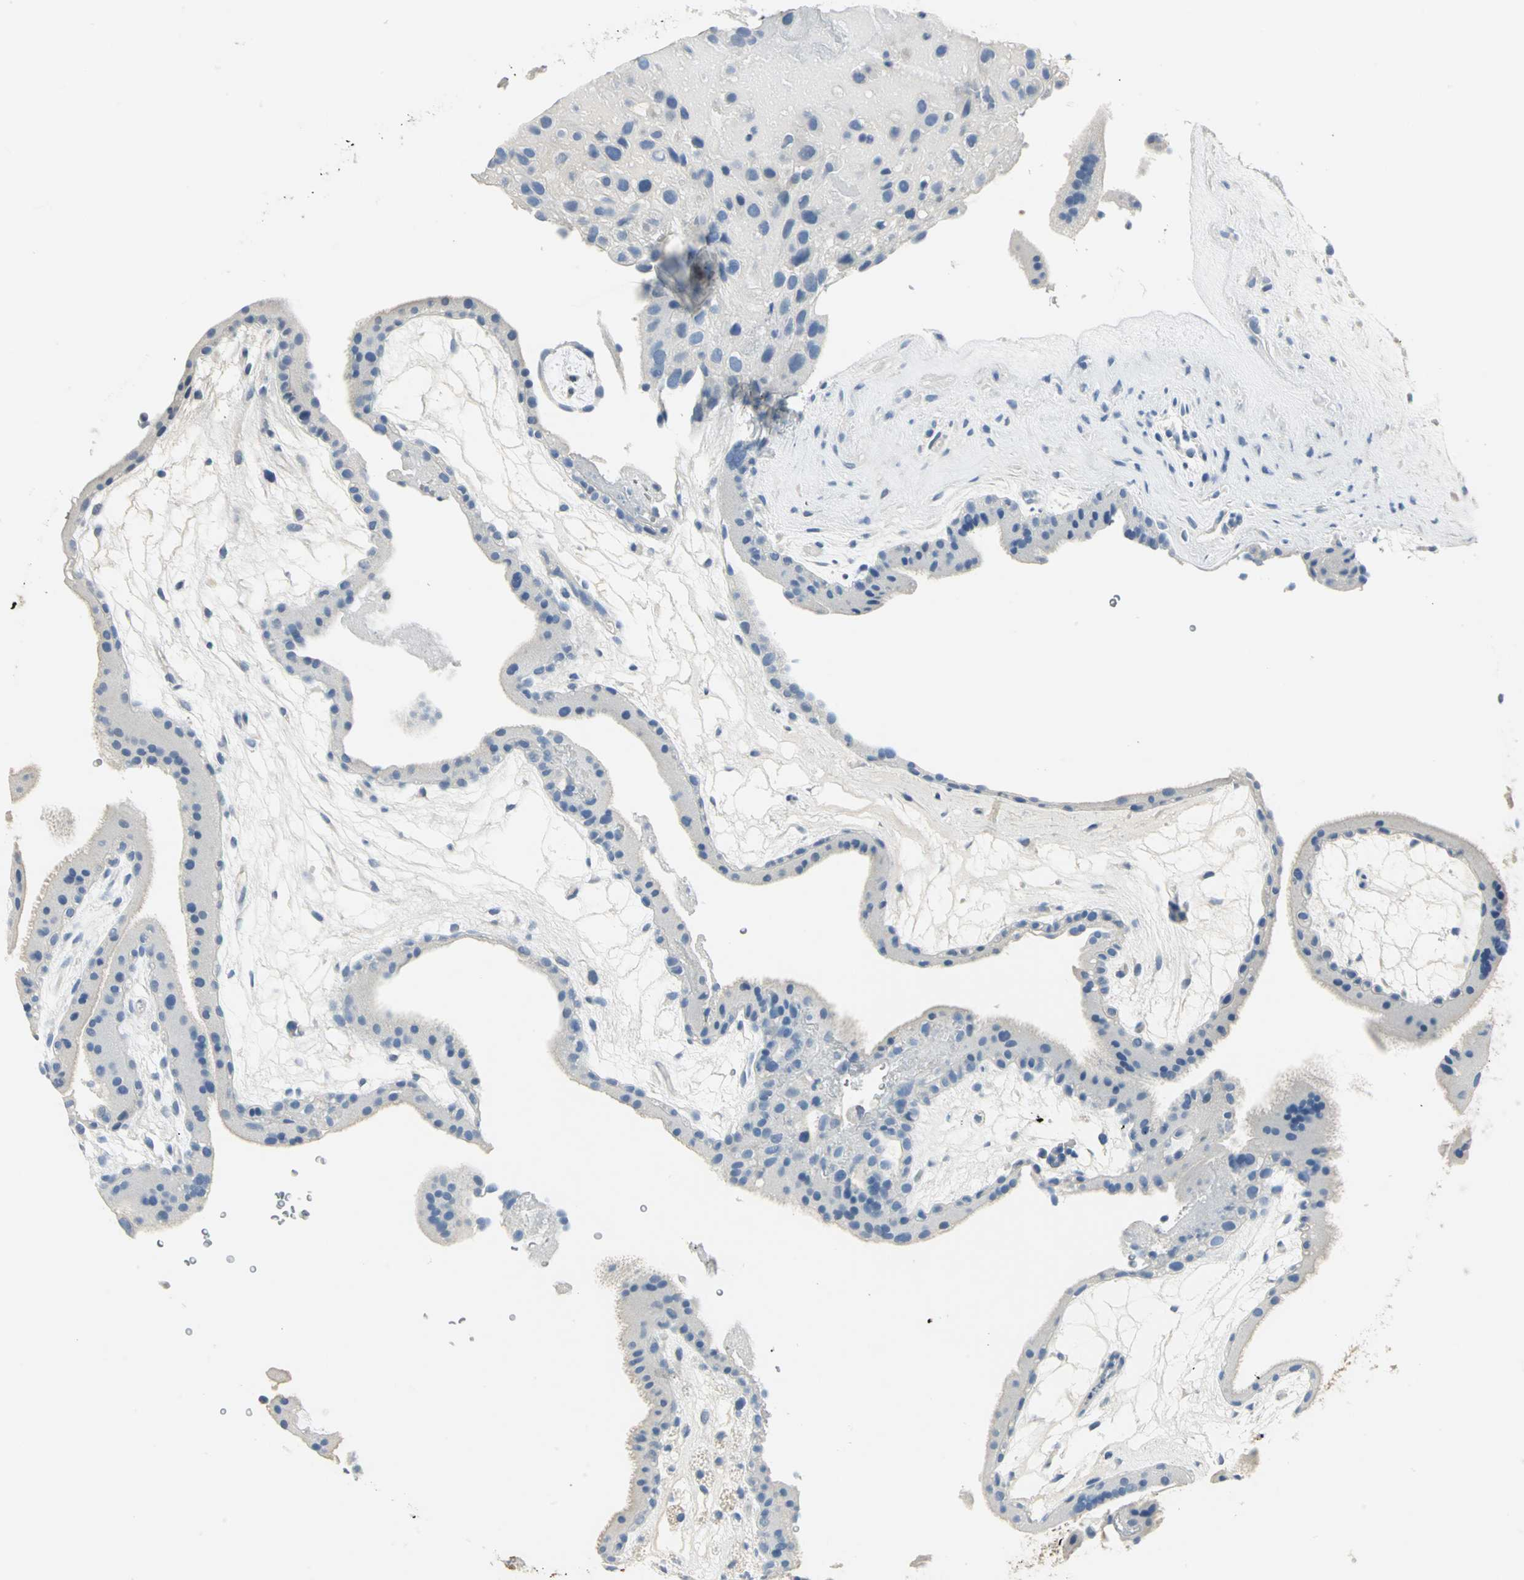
{"staining": {"intensity": "negative", "quantity": "none", "location": "none"}, "tissue": "placenta", "cell_type": "Decidual cells", "image_type": "normal", "snomed": [{"axis": "morphology", "description": "Normal tissue, NOS"}, {"axis": "topography", "description": "Placenta"}], "caption": "IHC of normal human placenta shows no staining in decidual cells.", "gene": "UCHL1", "patient": {"sex": "female", "age": 19}}